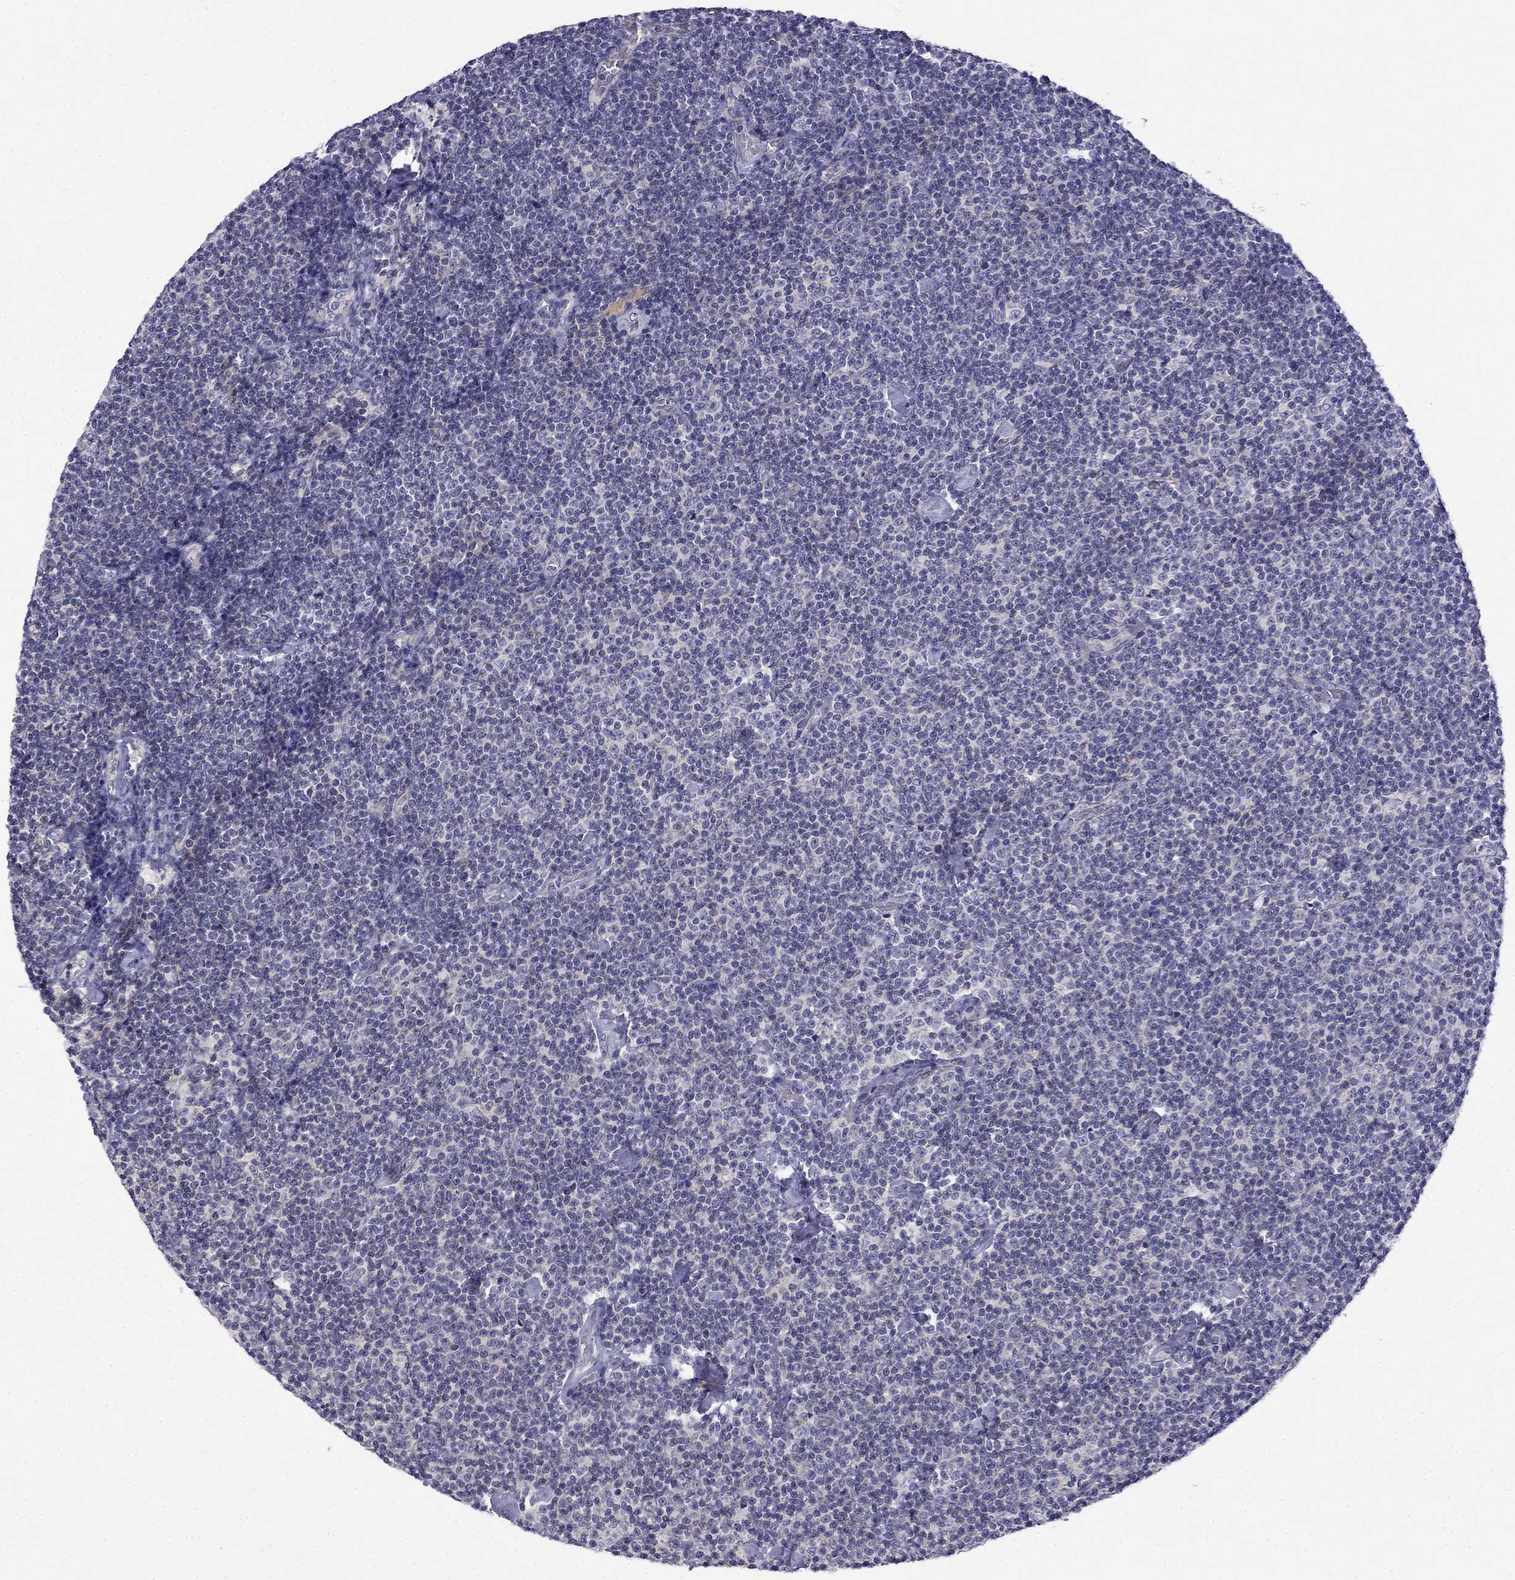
{"staining": {"intensity": "negative", "quantity": "none", "location": "none"}, "tissue": "lymphoma", "cell_type": "Tumor cells", "image_type": "cancer", "snomed": [{"axis": "morphology", "description": "Malignant lymphoma, non-Hodgkin's type, Low grade"}, {"axis": "topography", "description": "Lymph node"}], "caption": "This histopathology image is of malignant lymphoma, non-Hodgkin's type (low-grade) stained with IHC to label a protein in brown with the nuclei are counter-stained blue. There is no positivity in tumor cells.", "gene": "PRR18", "patient": {"sex": "male", "age": 81}}